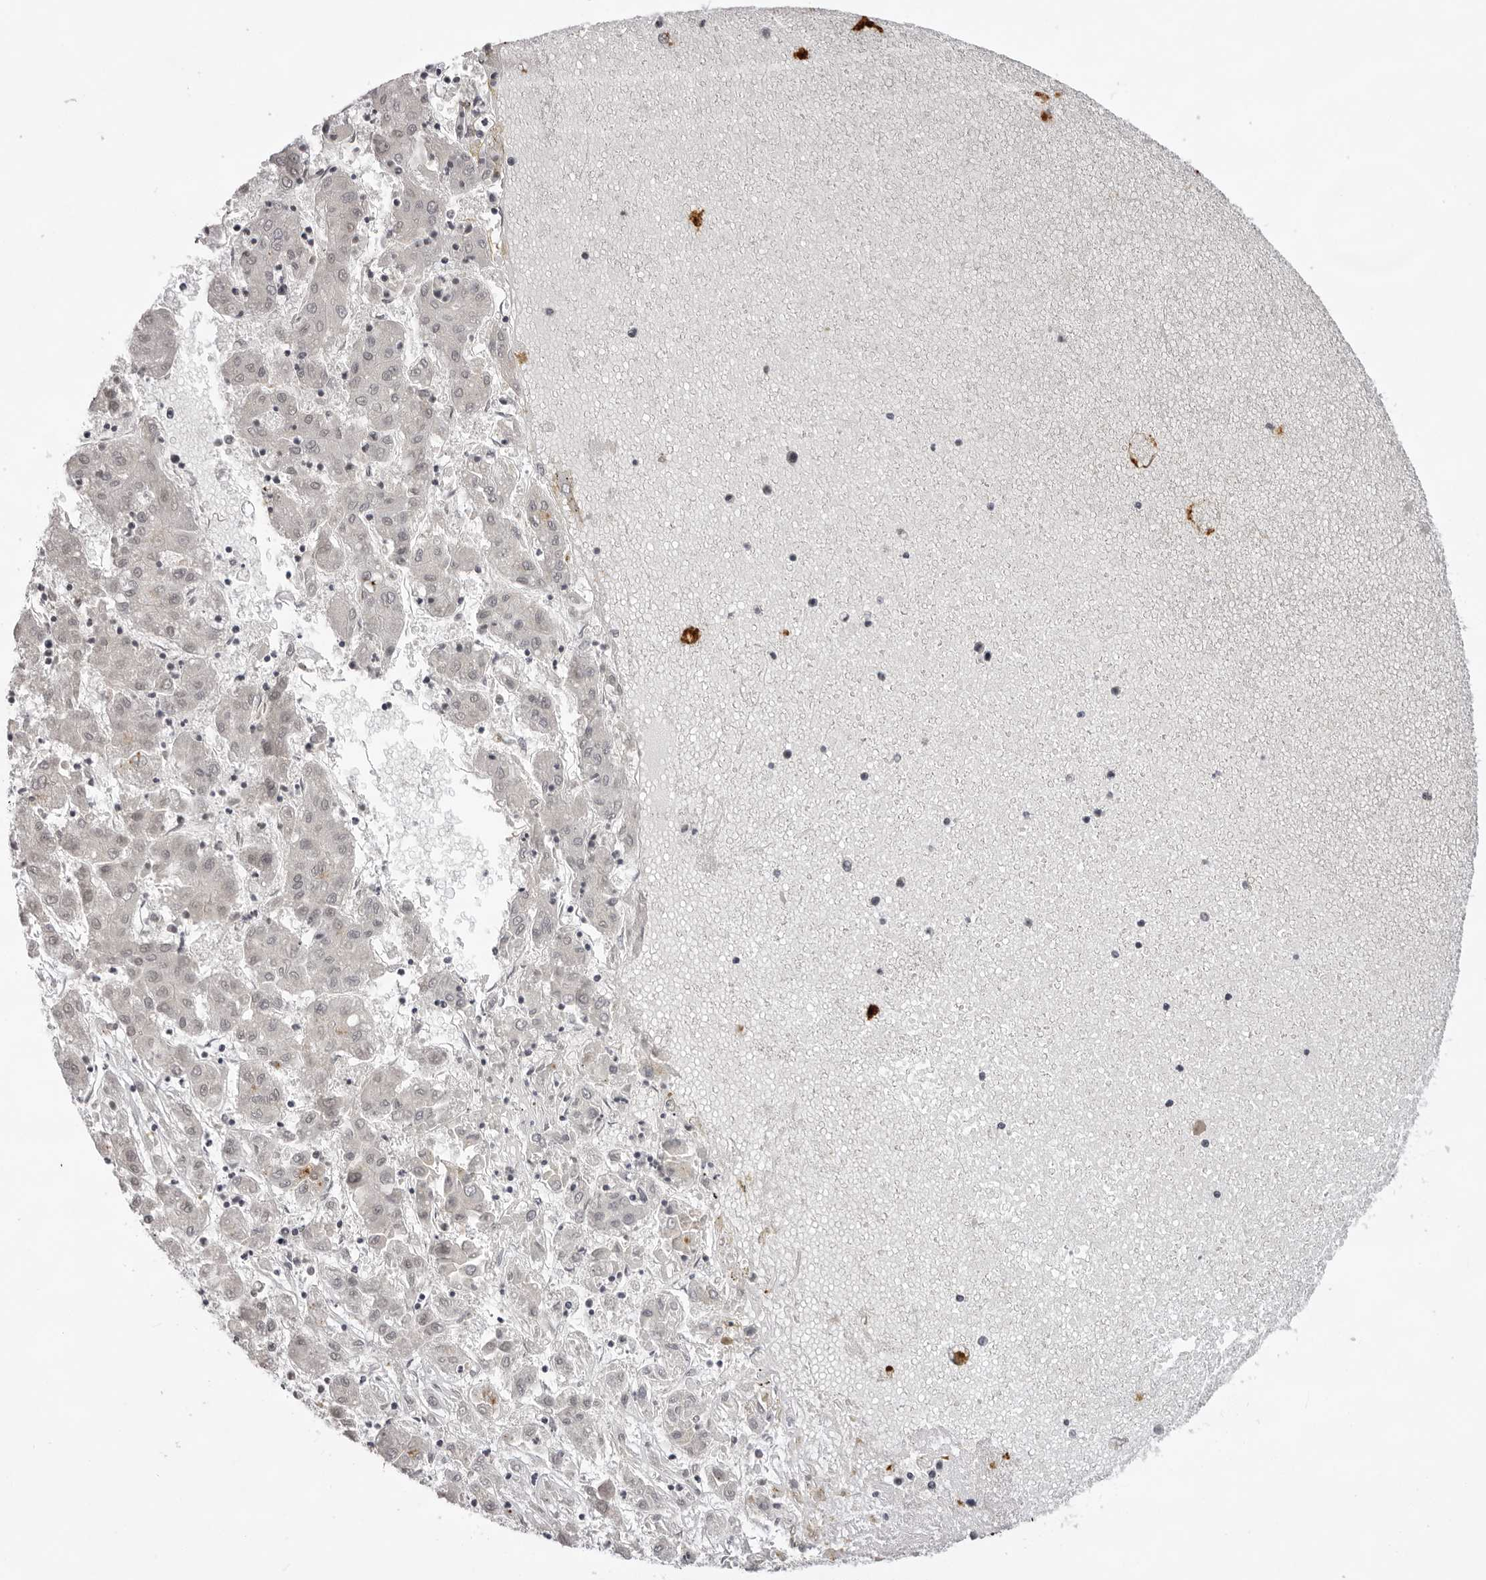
{"staining": {"intensity": "negative", "quantity": "none", "location": "none"}, "tissue": "liver cancer", "cell_type": "Tumor cells", "image_type": "cancer", "snomed": [{"axis": "morphology", "description": "Carcinoma, Hepatocellular, NOS"}, {"axis": "topography", "description": "Liver"}], "caption": "Immunohistochemistry image of neoplastic tissue: liver cancer stained with DAB demonstrates no significant protein staining in tumor cells.", "gene": "NTM", "patient": {"sex": "male", "age": 72}}